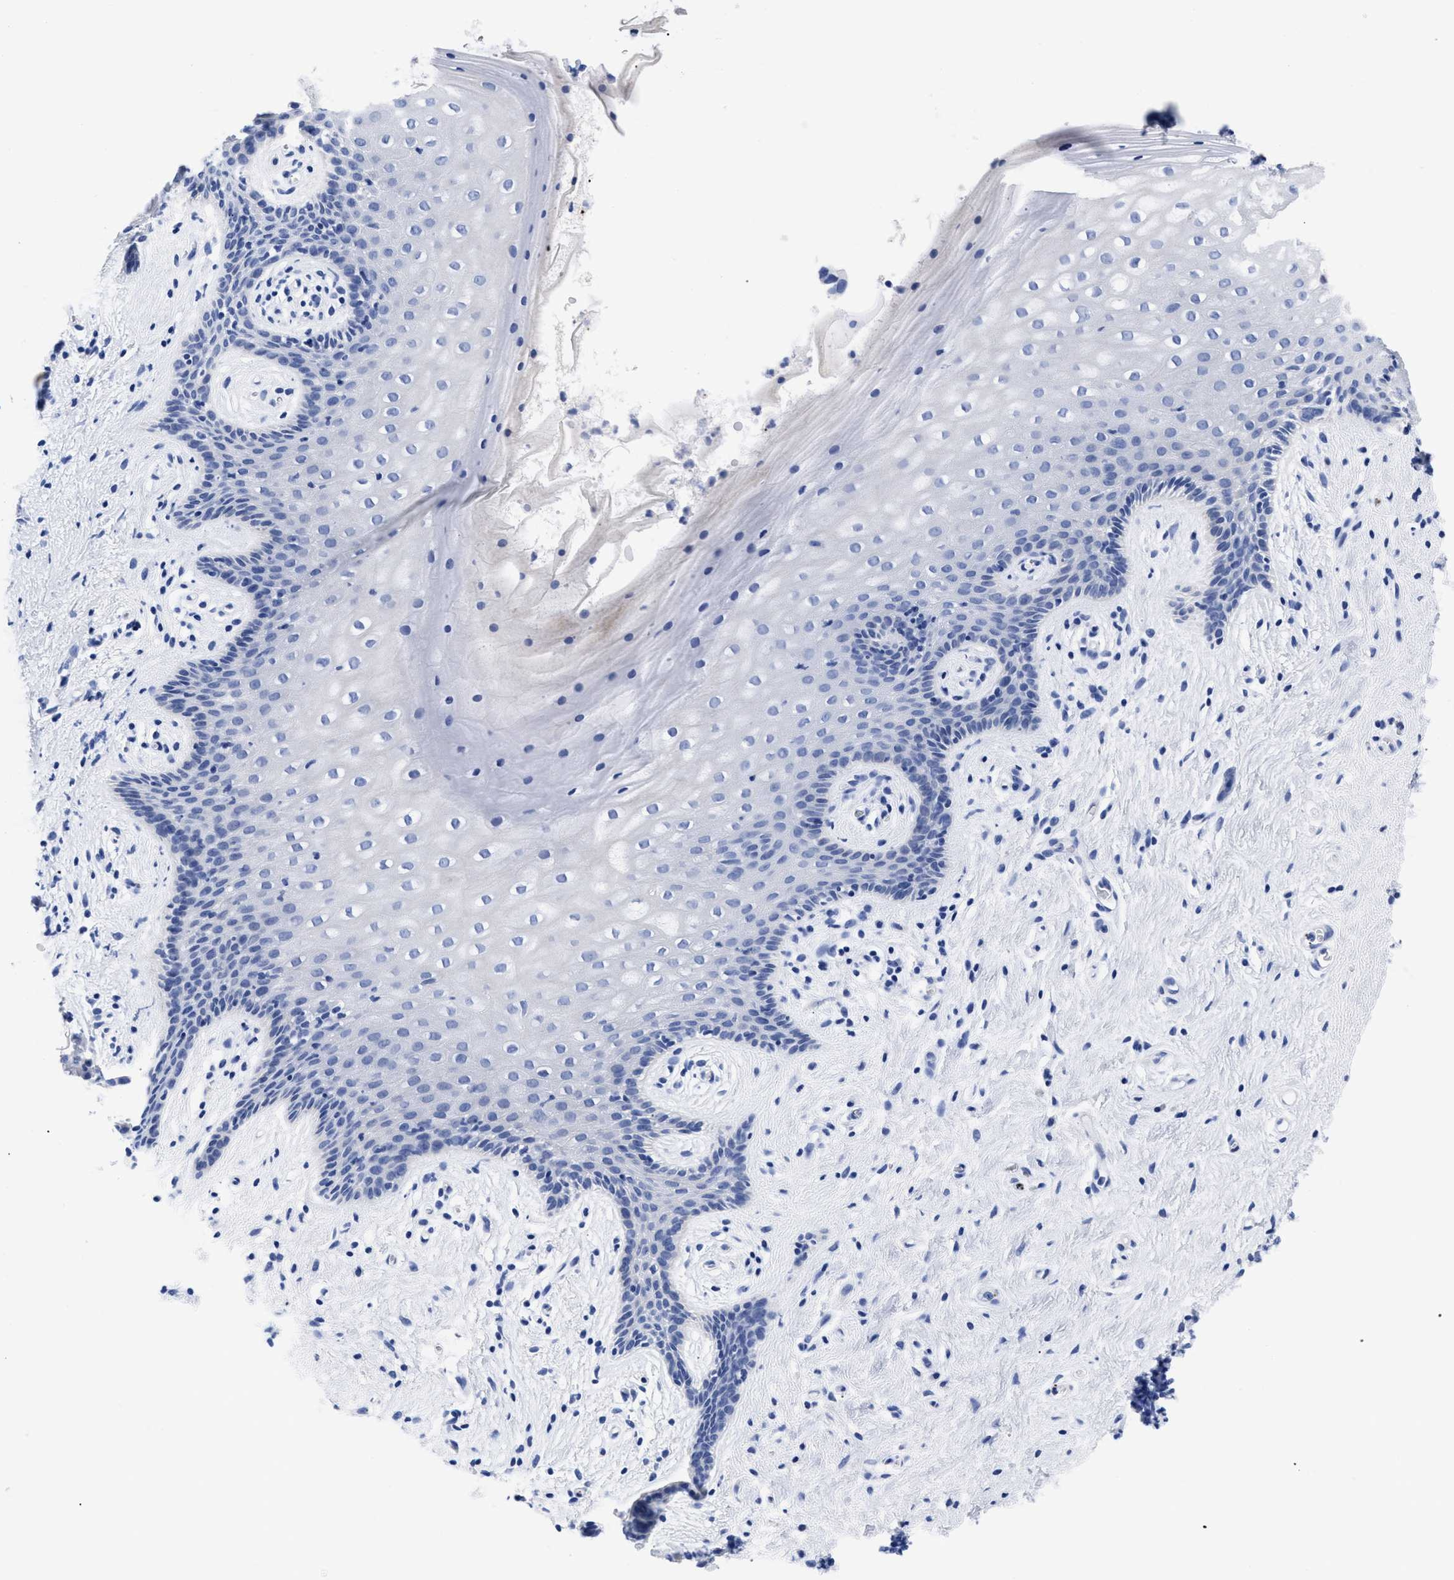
{"staining": {"intensity": "negative", "quantity": "none", "location": "none"}, "tissue": "vagina", "cell_type": "Squamous epithelial cells", "image_type": "normal", "snomed": [{"axis": "morphology", "description": "Normal tissue, NOS"}, {"axis": "topography", "description": "Vagina"}], "caption": "This is a micrograph of IHC staining of benign vagina, which shows no staining in squamous epithelial cells.", "gene": "TREML1", "patient": {"sex": "female", "age": 44}}